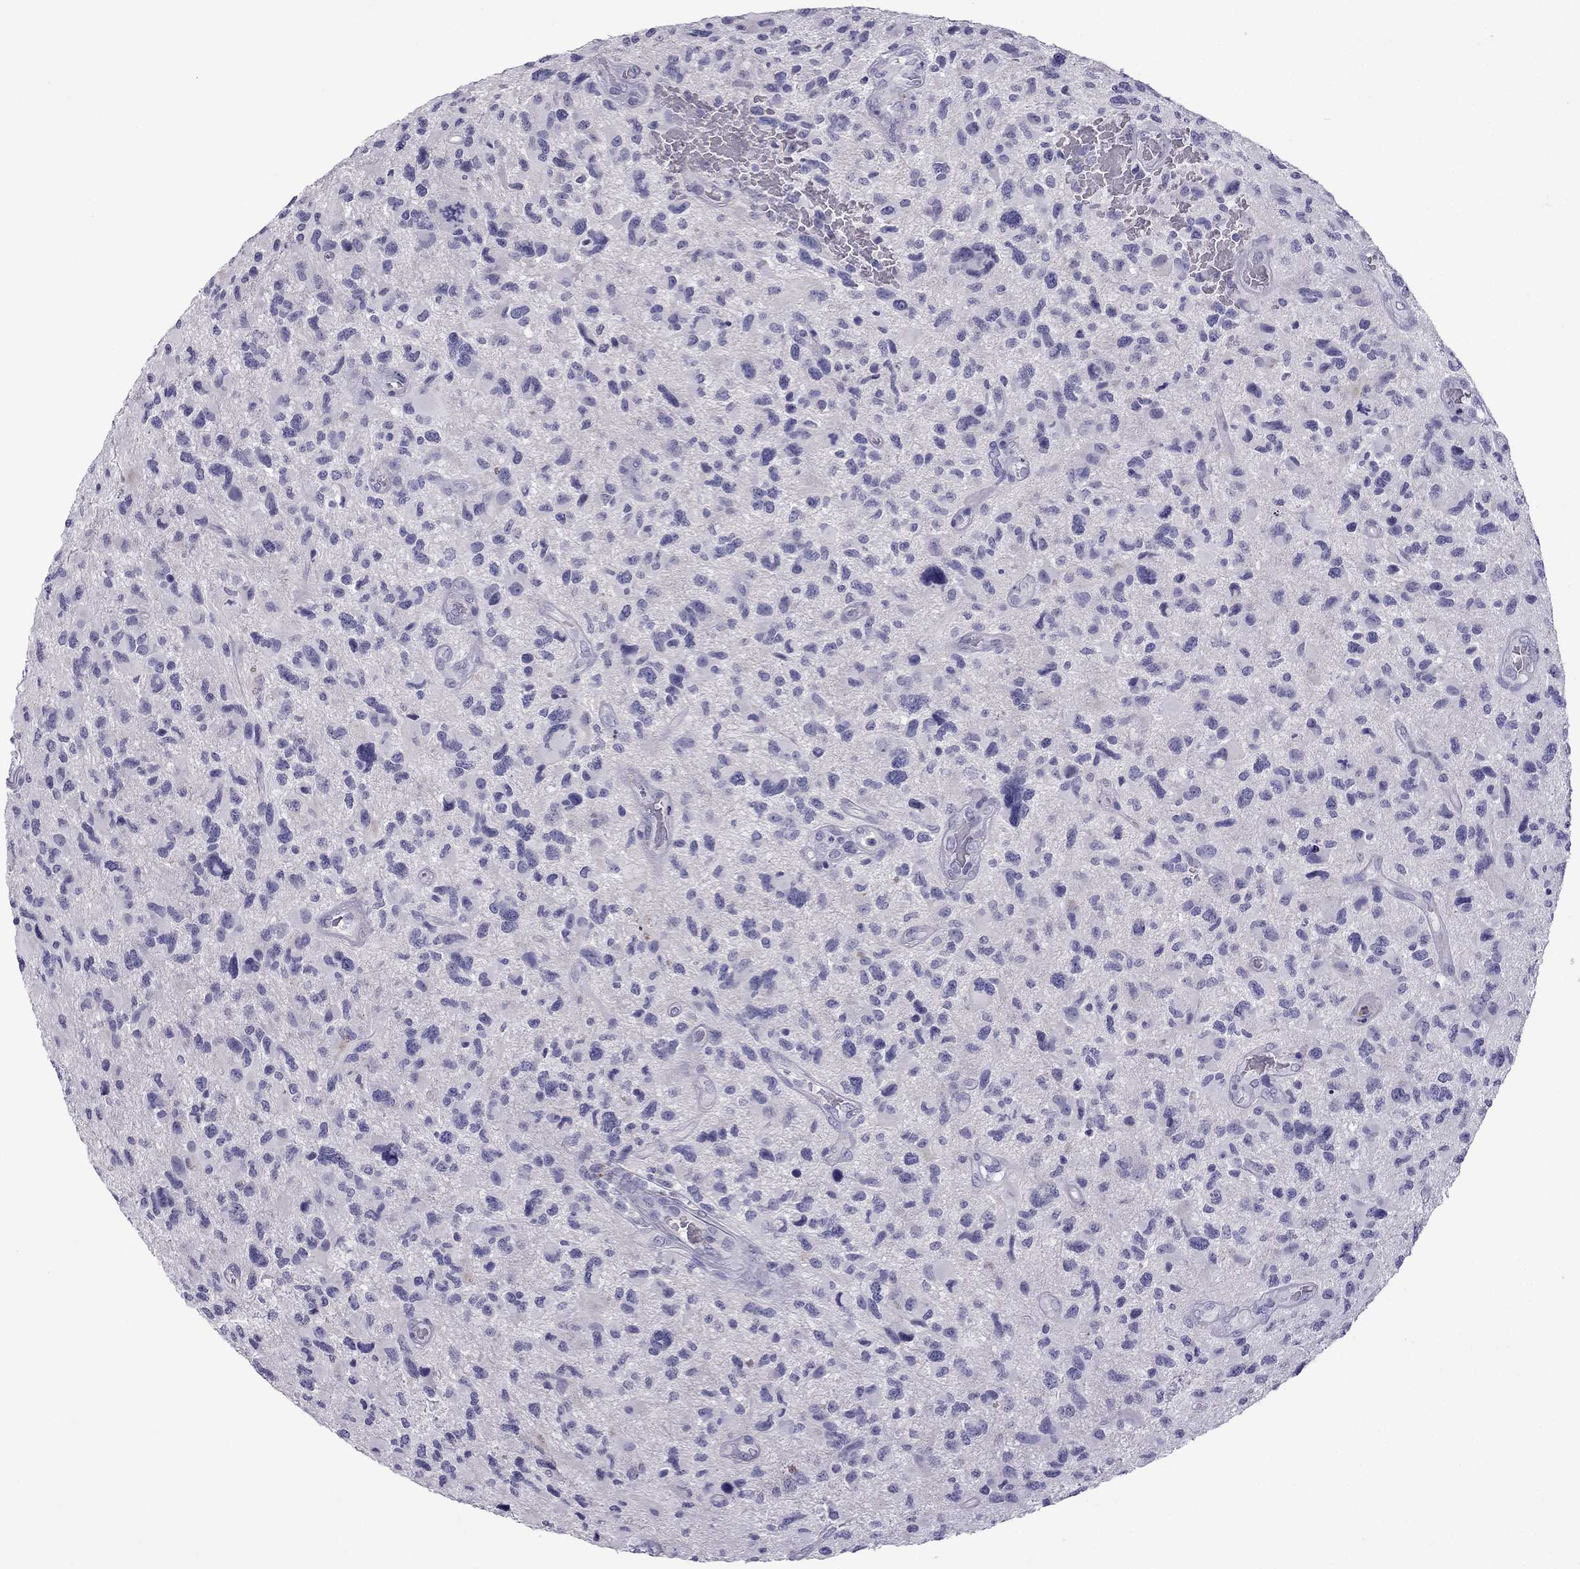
{"staining": {"intensity": "negative", "quantity": "none", "location": "none"}, "tissue": "glioma", "cell_type": "Tumor cells", "image_type": "cancer", "snomed": [{"axis": "morphology", "description": "Glioma, malignant, NOS"}, {"axis": "morphology", "description": "Glioma, malignant, High grade"}, {"axis": "topography", "description": "Brain"}], "caption": "Immunohistochemistry photomicrograph of human malignant glioma stained for a protein (brown), which exhibits no expression in tumor cells.", "gene": "STOML3", "patient": {"sex": "female", "age": 71}}